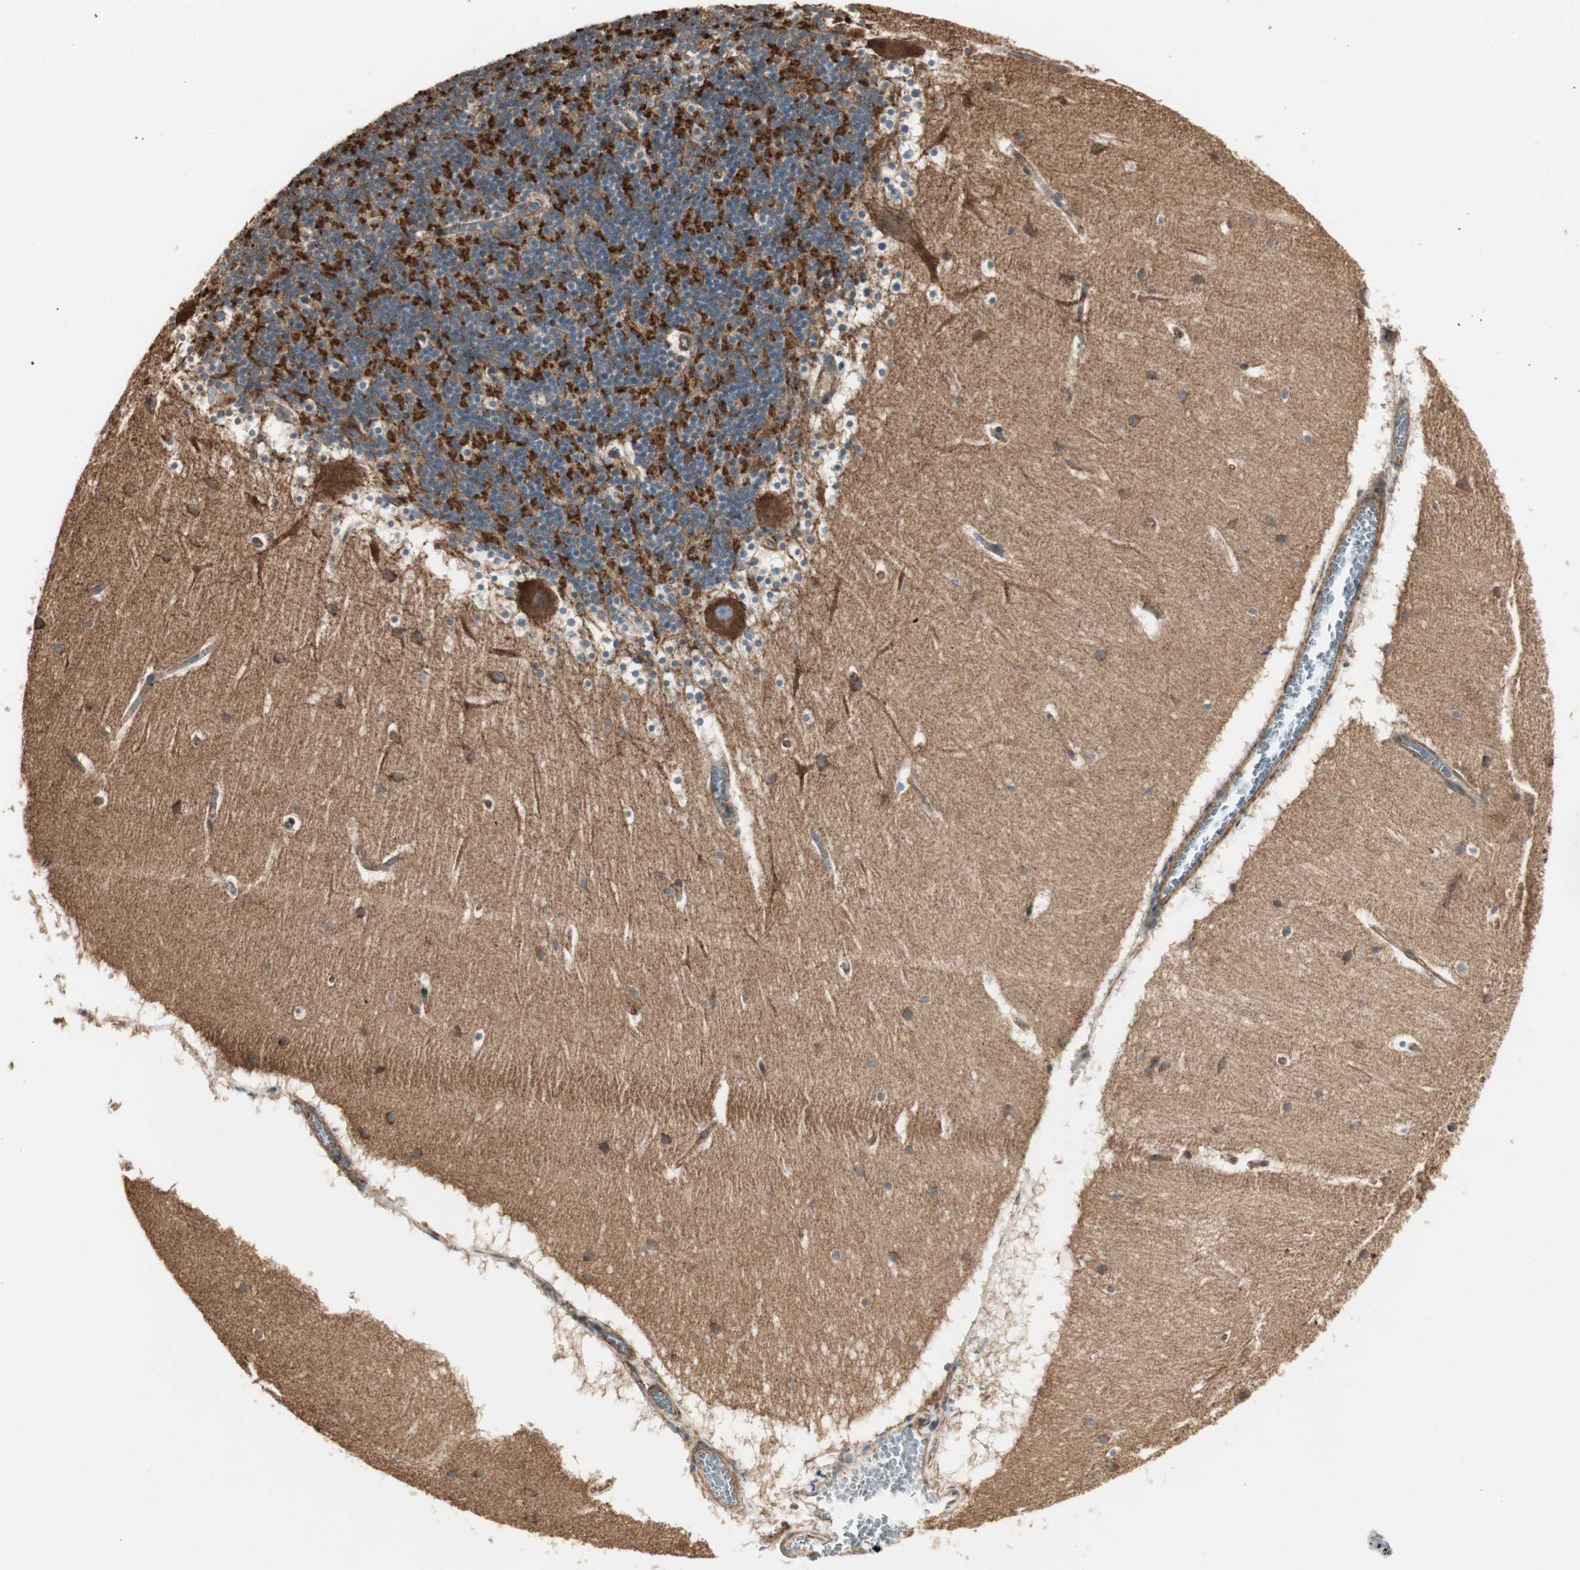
{"staining": {"intensity": "strong", "quantity": "25%-75%", "location": "cytoplasmic/membranous"}, "tissue": "cerebellum", "cell_type": "Cells in granular layer", "image_type": "normal", "snomed": [{"axis": "morphology", "description": "Normal tissue, NOS"}, {"axis": "topography", "description": "Cerebellum"}], "caption": "High-power microscopy captured an IHC image of benign cerebellum, revealing strong cytoplasmic/membranous positivity in approximately 25%-75% of cells in granular layer. (DAB IHC with brightfield microscopy, high magnification).", "gene": "H6PD", "patient": {"sex": "male", "age": 45}}